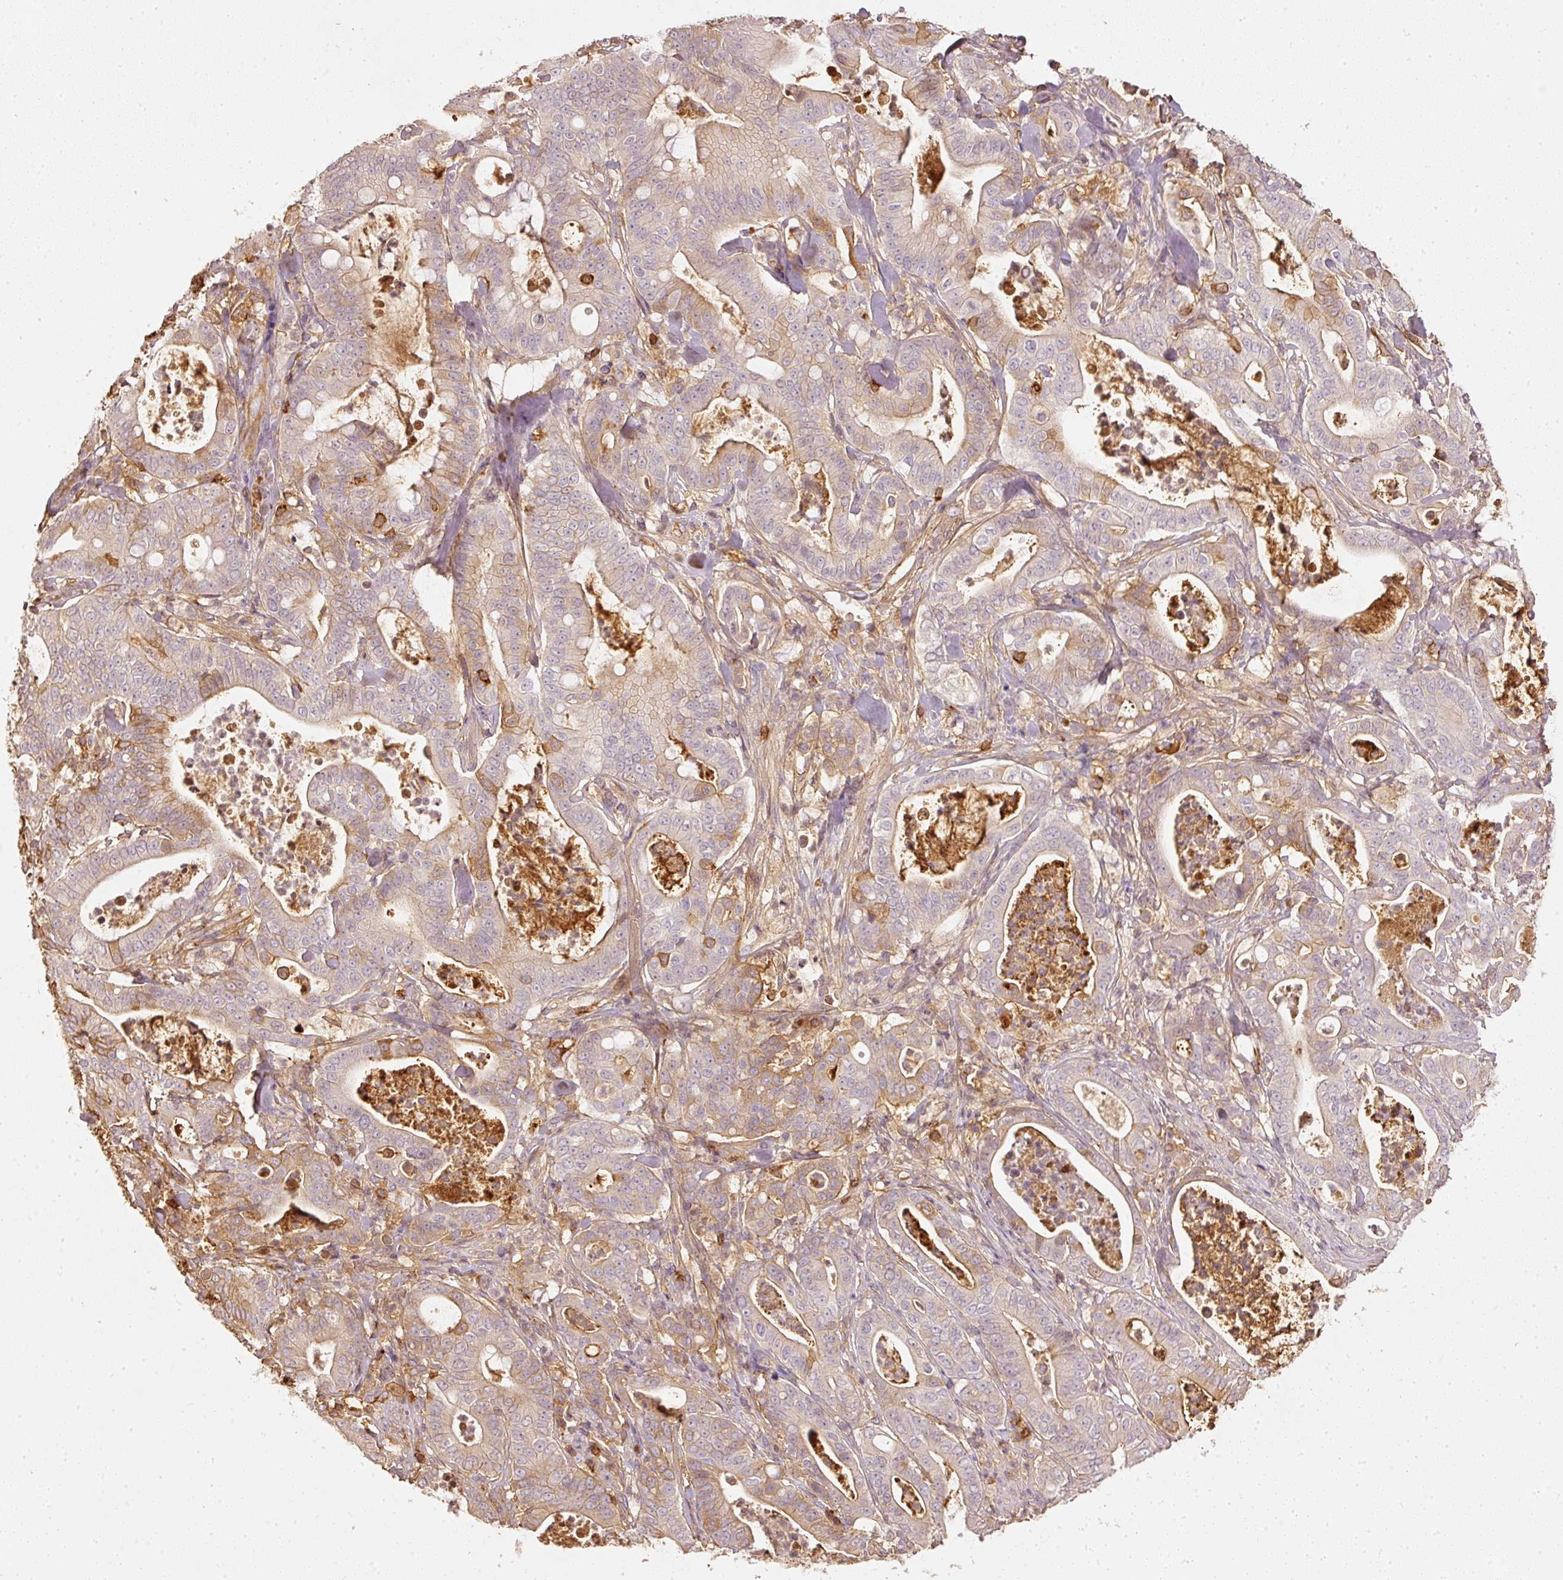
{"staining": {"intensity": "moderate", "quantity": "<25%", "location": "cytoplasmic/membranous"}, "tissue": "pancreatic cancer", "cell_type": "Tumor cells", "image_type": "cancer", "snomed": [{"axis": "morphology", "description": "Adenocarcinoma, NOS"}, {"axis": "topography", "description": "Pancreas"}], "caption": "Protein staining of pancreatic adenocarcinoma tissue demonstrates moderate cytoplasmic/membranous positivity in approximately <25% of tumor cells.", "gene": "EVL", "patient": {"sex": "male", "age": 71}}